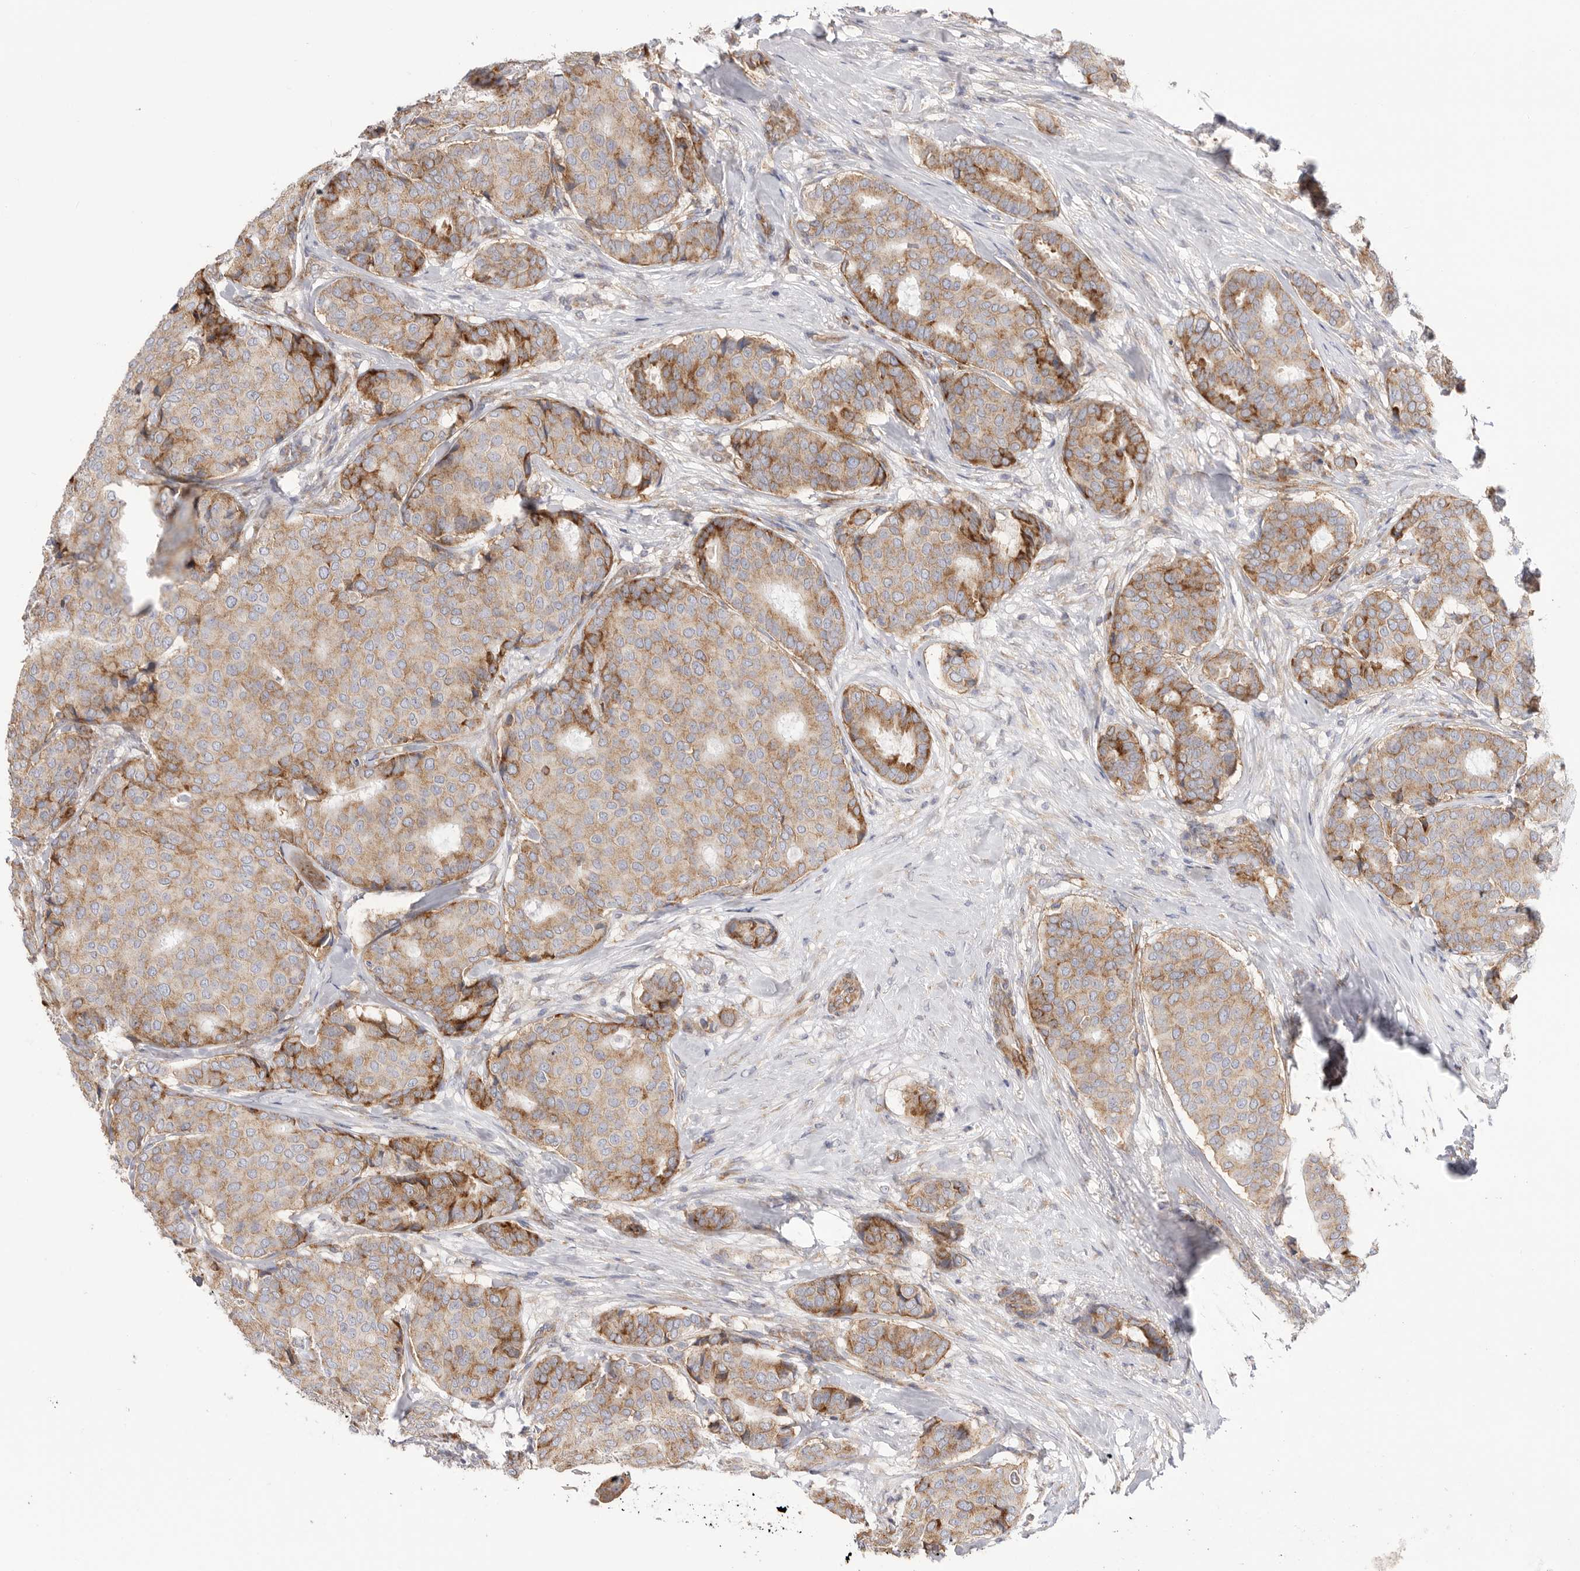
{"staining": {"intensity": "moderate", "quantity": ">75%", "location": "cytoplasmic/membranous"}, "tissue": "breast cancer", "cell_type": "Tumor cells", "image_type": "cancer", "snomed": [{"axis": "morphology", "description": "Duct carcinoma"}, {"axis": "topography", "description": "Breast"}], "caption": "Moderate cytoplasmic/membranous positivity for a protein is appreciated in approximately >75% of tumor cells of invasive ductal carcinoma (breast) using immunohistochemistry.", "gene": "SERBP1", "patient": {"sex": "female", "age": 75}}